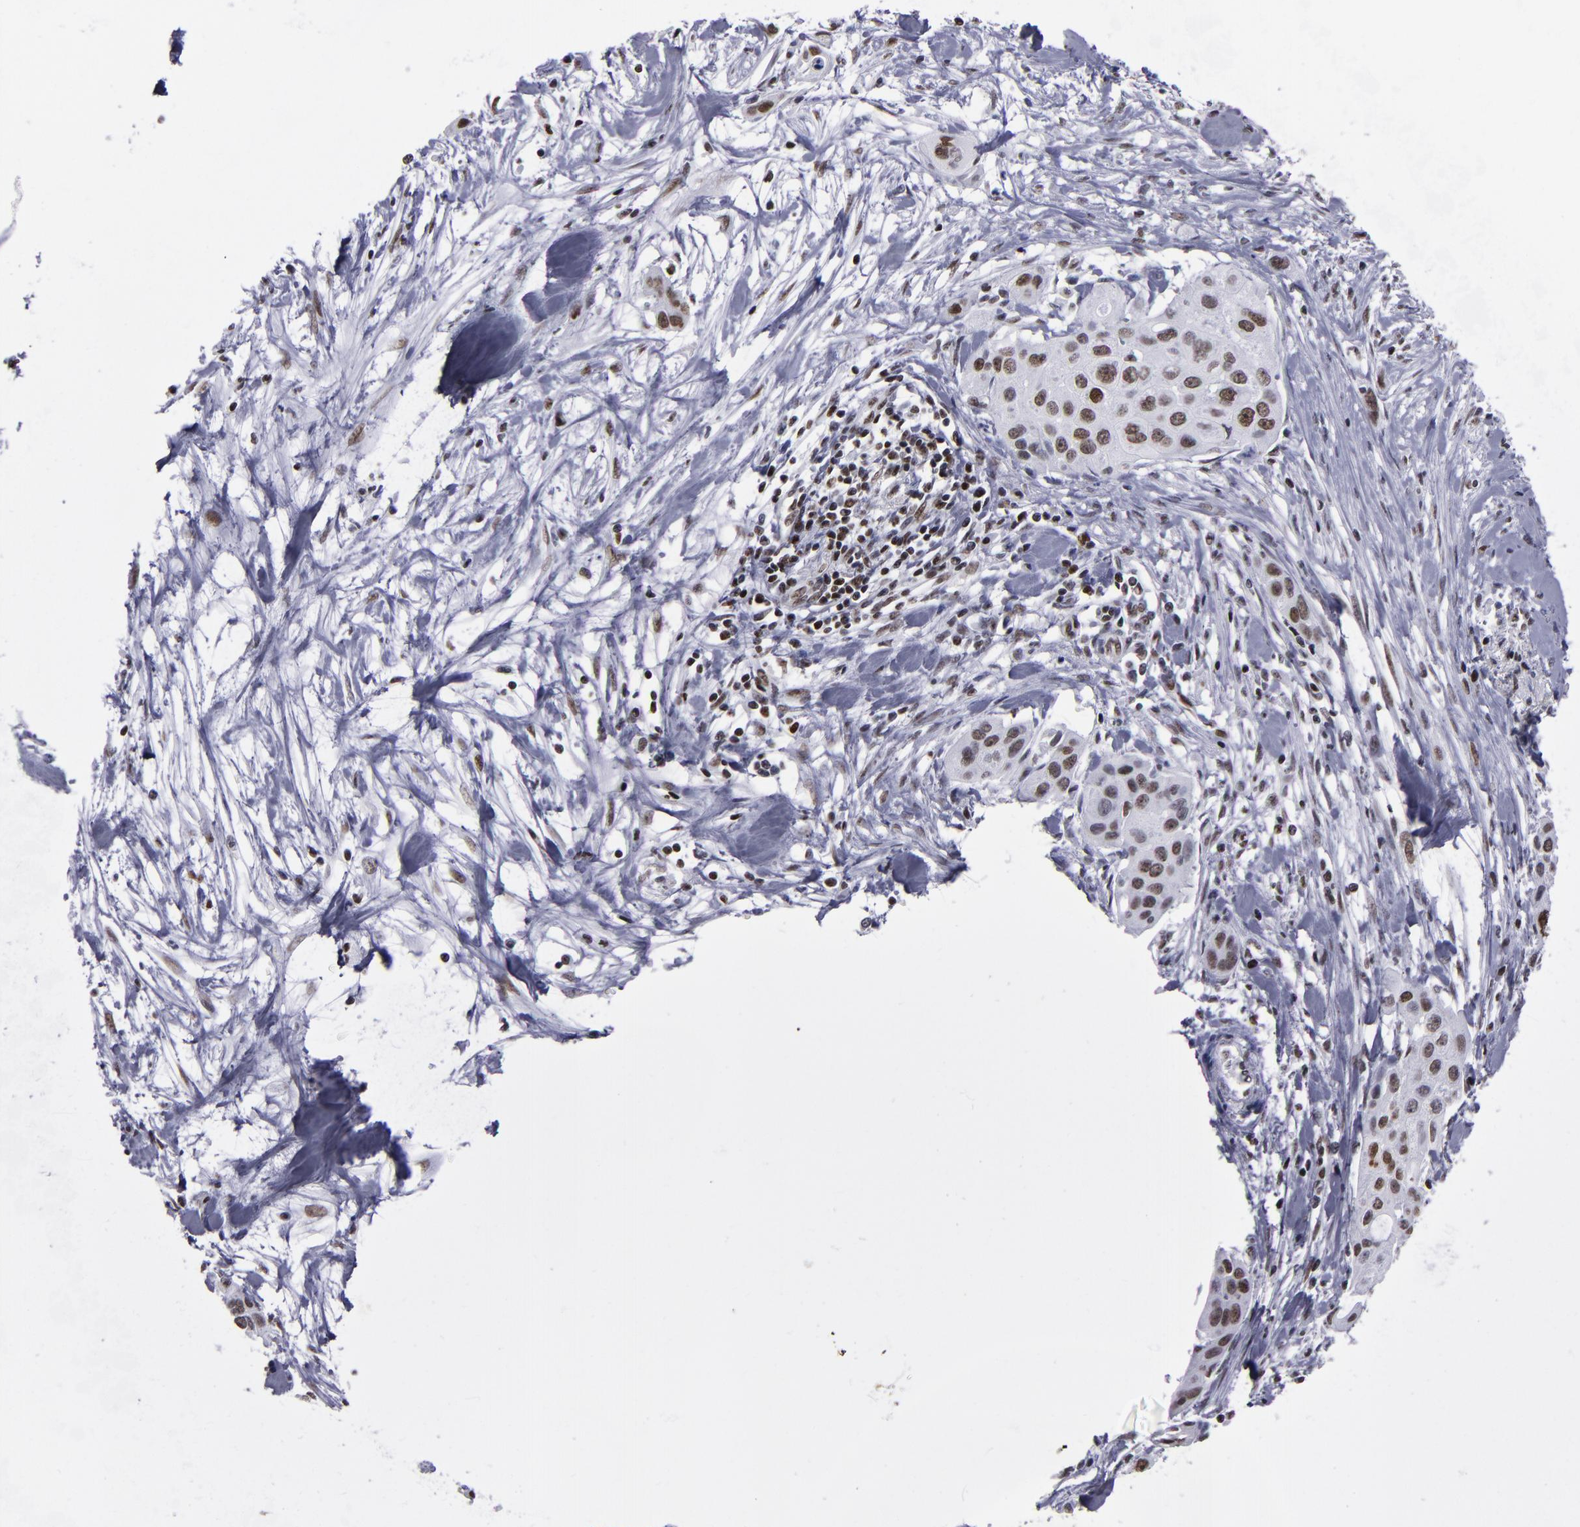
{"staining": {"intensity": "moderate", "quantity": ">75%", "location": "nuclear"}, "tissue": "pancreatic cancer", "cell_type": "Tumor cells", "image_type": "cancer", "snomed": [{"axis": "morphology", "description": "Adenocarcinoma, NOS"}, {"axis": "topography", "description": "Pancreas"}], "caption": "This is an image of immunohistochemistry (IHC) staining of pancreatic cancer, which shows moderate expression in the nuclear of tumor cells.", "gene": "TERF2", "patient": {"sex": "female", "age": 60}}